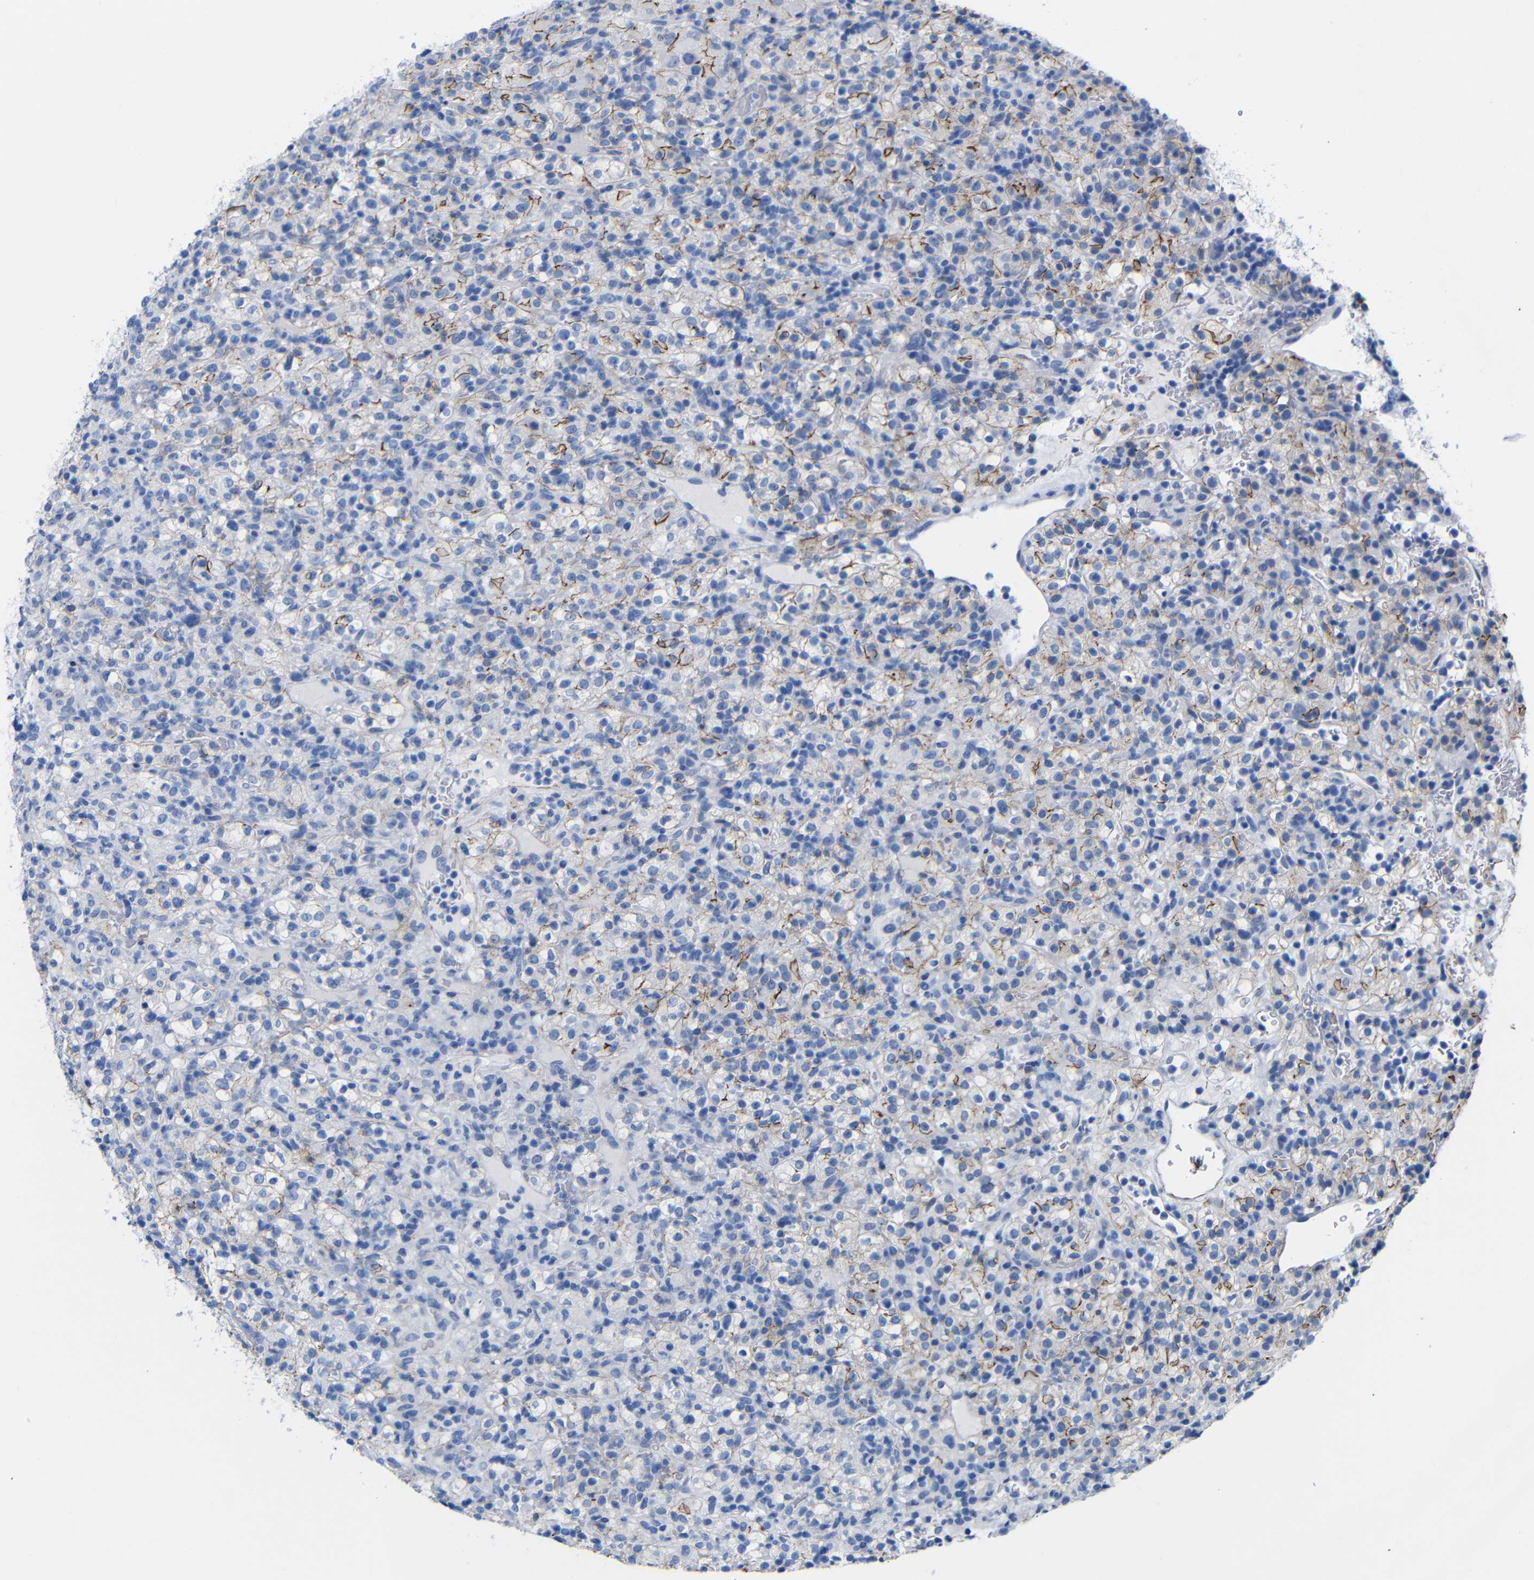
{"staining": {"intensity": "moderate", "quantity": "25%-75%", "location": "cytoplasmic/membranous"}, "tissue": "renal cancer", "cell_type": "Tumor cells", "image_type": "cancer", "snomed": [{"axis": "morphology", "description": "Normal tissue, NOS"}, {"axis": "morphology", "description": "Adenocarcinoma, NOS"}, {"axis": "topography", "description": "Kidney"}], "caption": "Immunohistochemical staining of renal adenocarcinoma exhibits moderate cytoplasmic/membranous protein expression in about 25%-75% of tumor cells. The staining was performed using DAB, with brown indicating positive protein expression. Nuclei are stained blue with hematoxylin.", "gene": "CGNL1", "patient": {"sex": "female", "age": 72}}